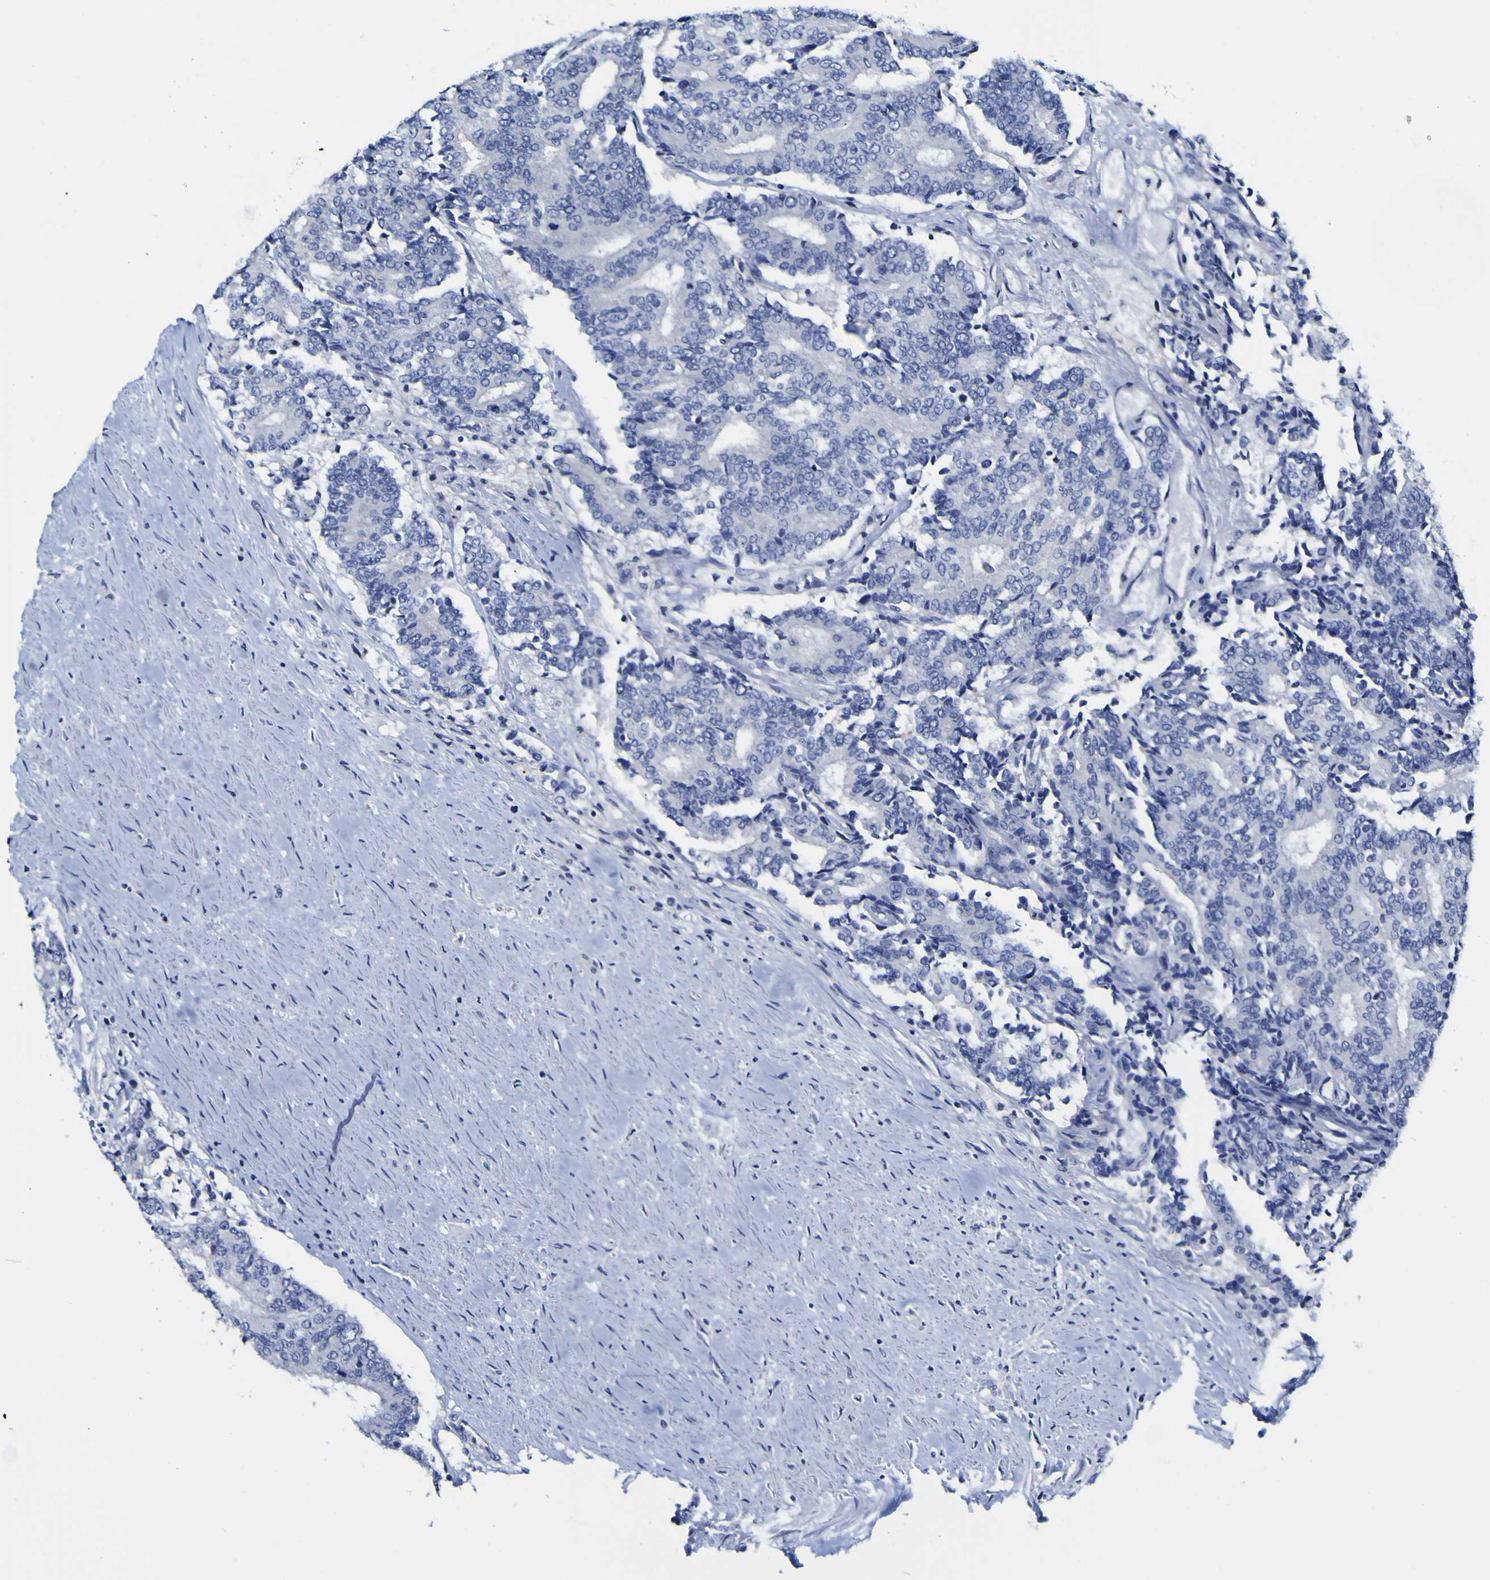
{"staining": {"intensity": "negative", "quantity": "none", "location": "none"}, "tissue": "prostate cancer", "cell_type": "Tumor cells", "image_type": "cancer", "snomed": [{"axis": "morphology", "description": "Normal tissue, NOS"}, {"axis": "morphology", "description": "Adenocarcinoma, High grade"}, {"axis": "topography", "description": "Prostate"}, {"axis": "topography", "description": "Seminal veicle"}], "caption": "Immunohistochemical staining of prostate cancer demonstrates no significant staining in tumor cells. (Stains: DAB IHC with hematoxylin counter stain, Microscopy: brightfield microscopy at high magnification).", "gene": "CASP6", "patient": {"sex": "male", "age": 55}}